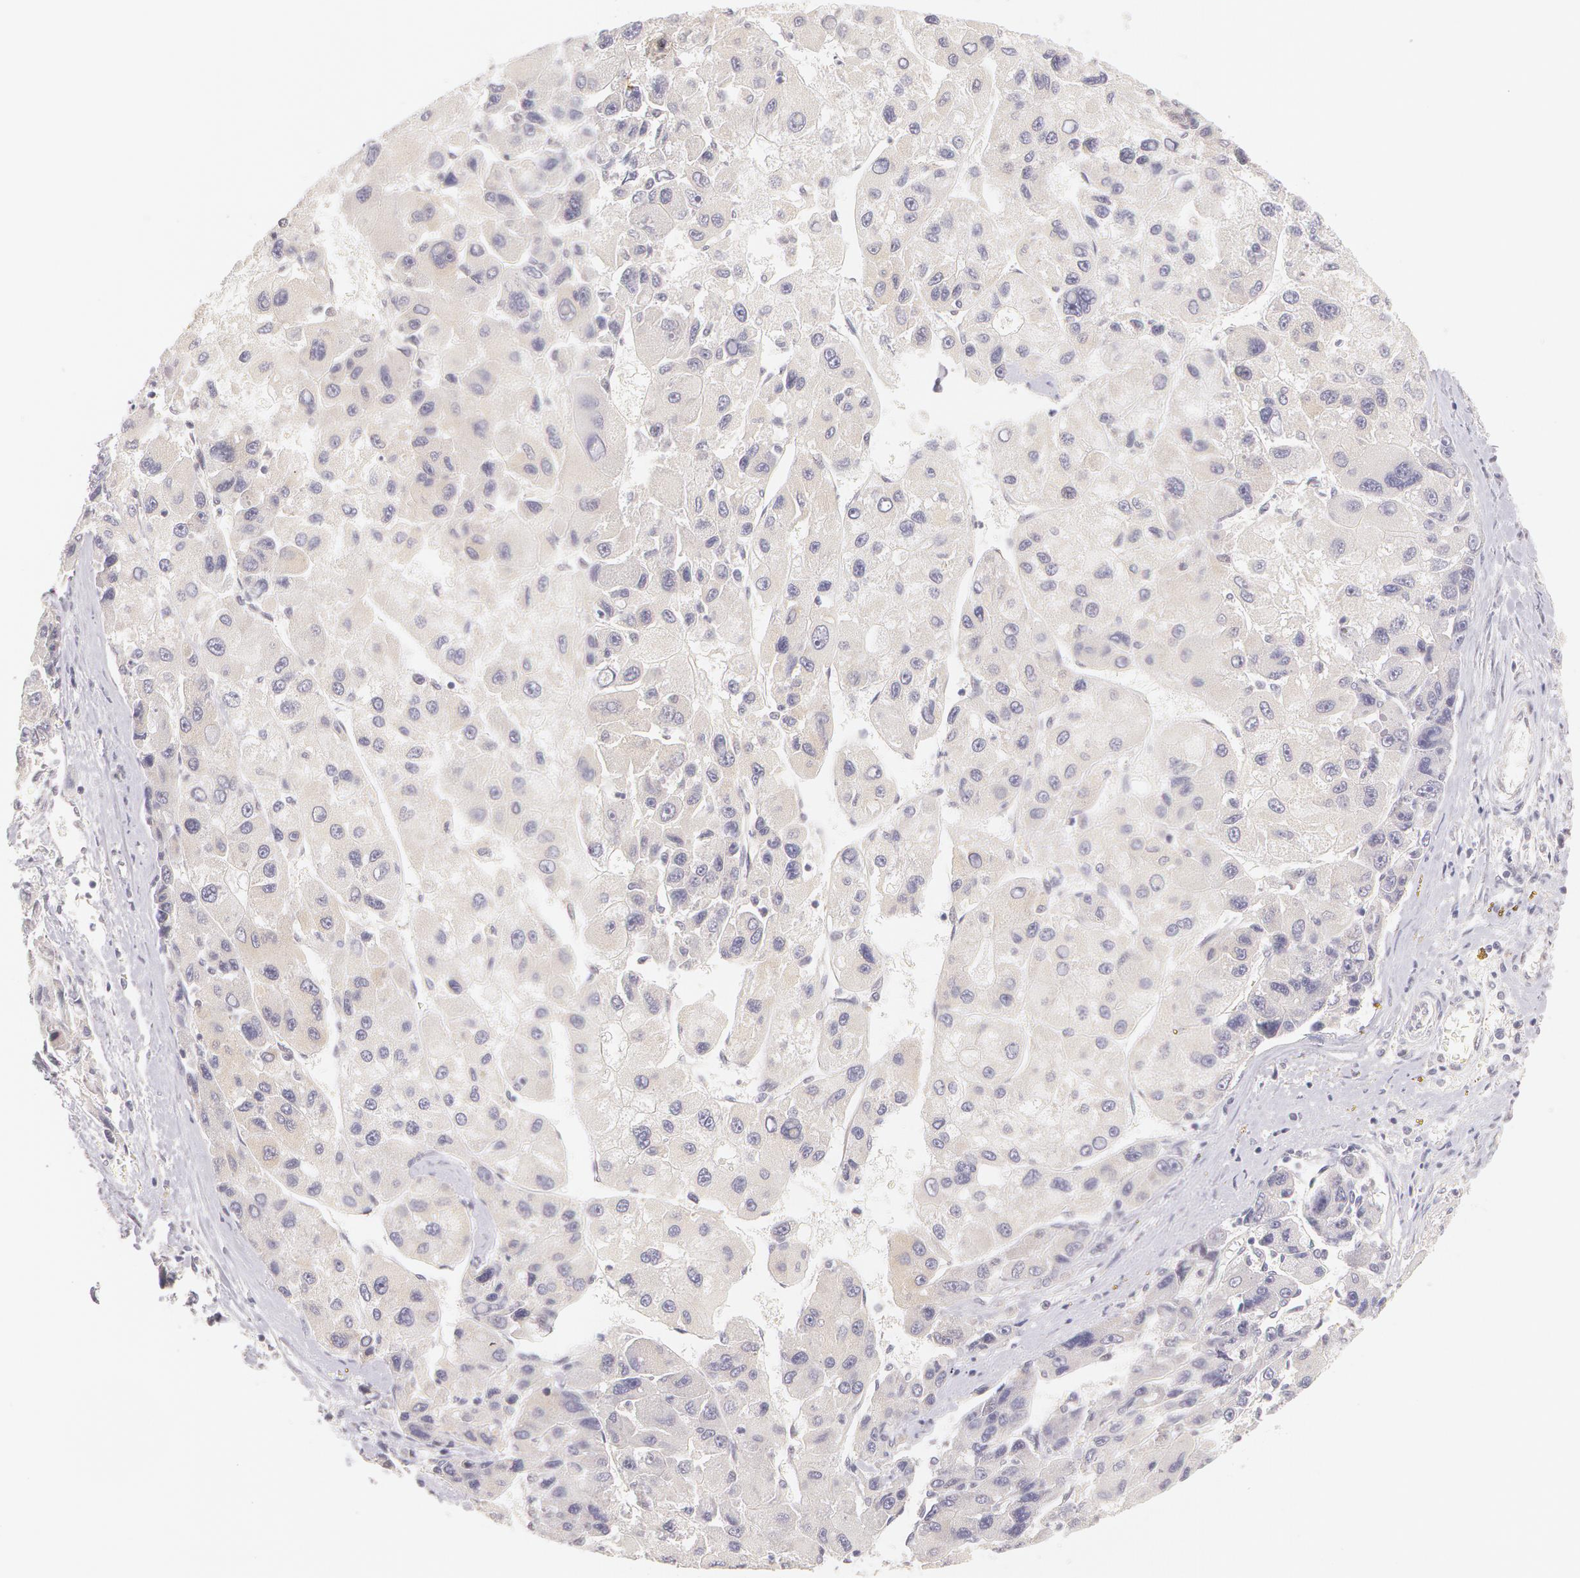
{"staining": {"intensity": "negative", "quantity": "none", "location": "none"}, "tissue": "liver cancer", "cell_type": "Tumor cells", "image_type": "cancer", "snomed": [{"axis": "morphology", "description": "Carcinoma, Hepatocellular, NOS"}, {"axis": "topography", "description": "Liver"}], "caption": "Hepatocellular carcinoma (liver) stained for a protein using immunohistochemistry displays no staining tumor cells.", "gene": "ZNF597", "patient": {"sex": "male", "age": 64}}